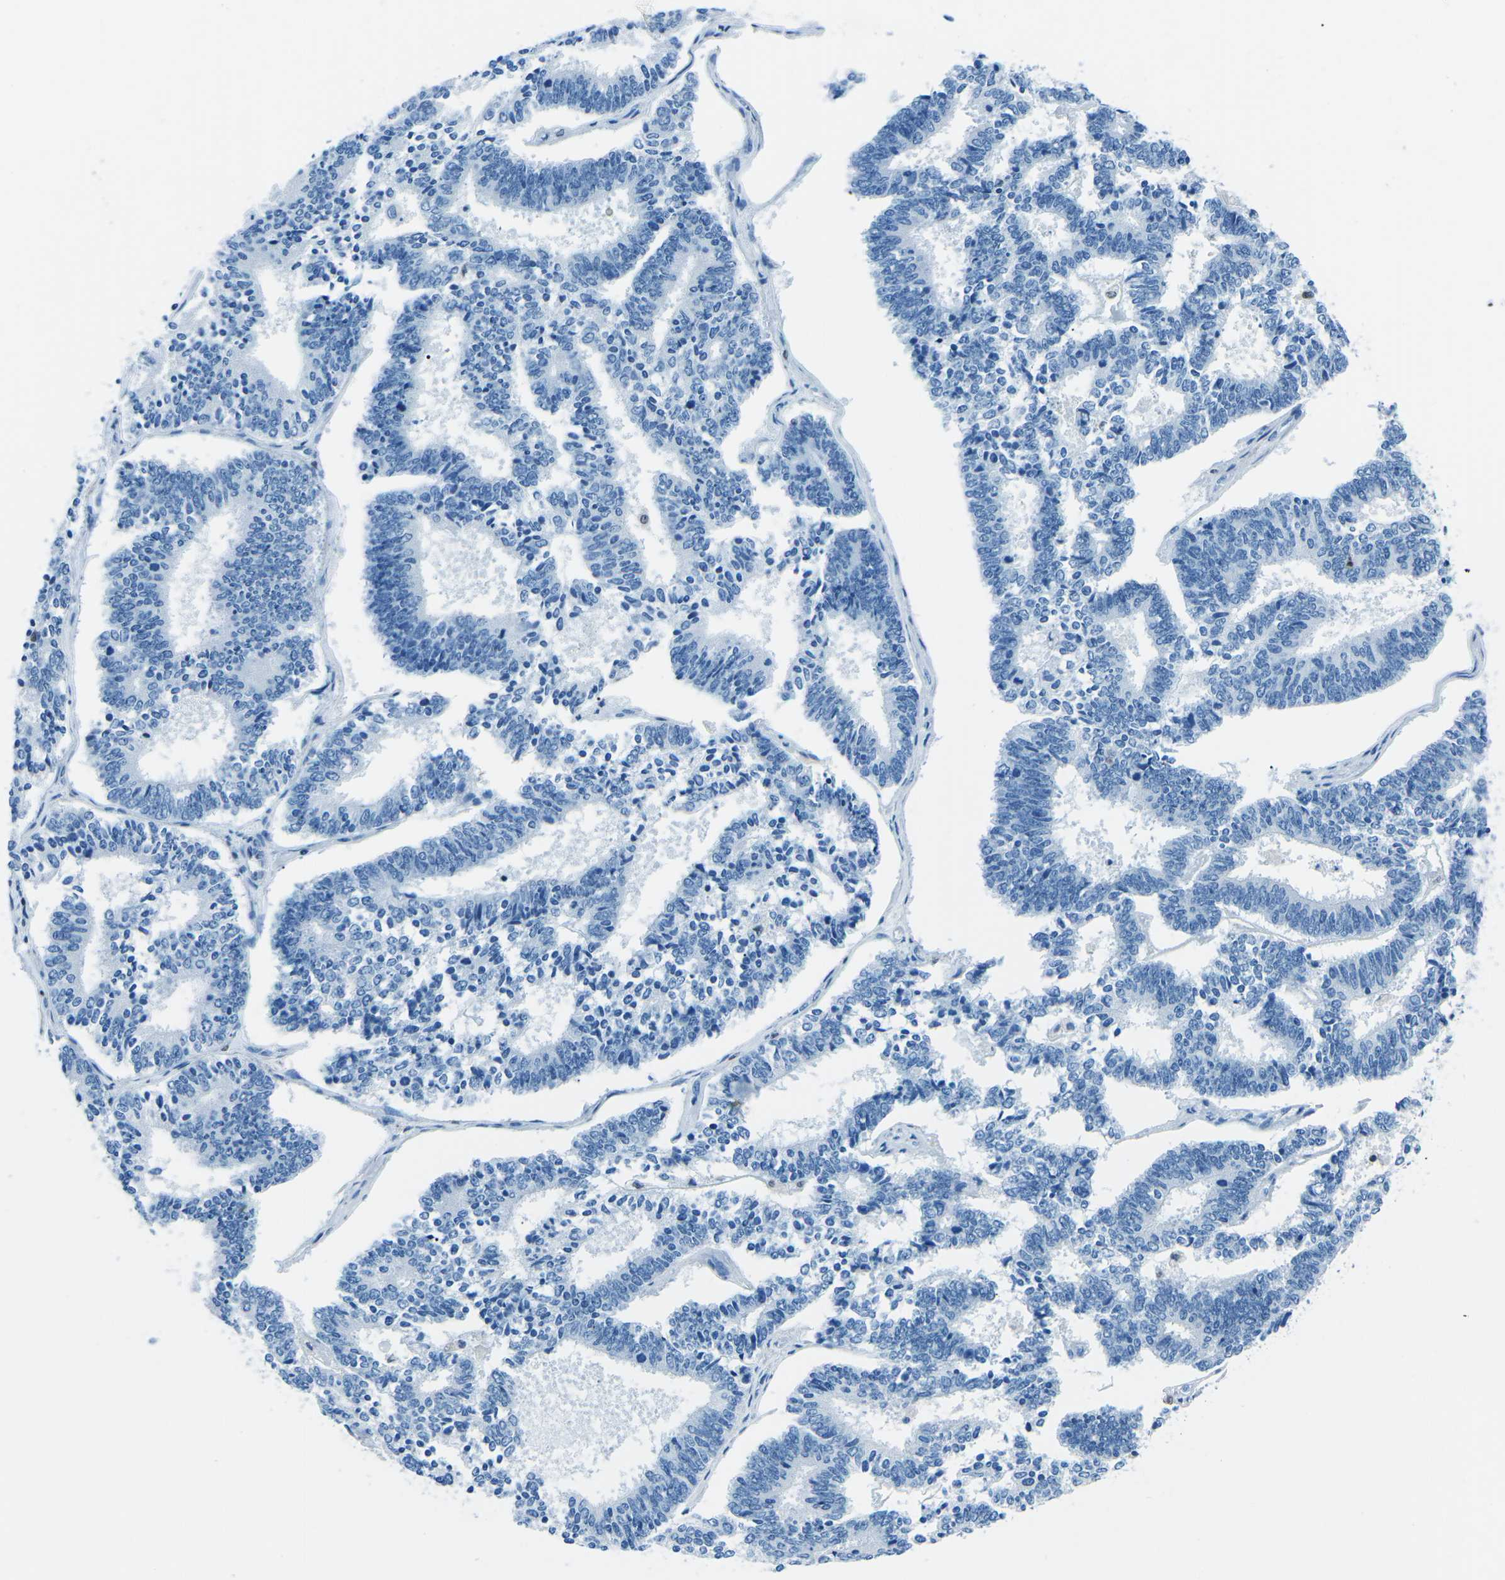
{"staining": {"intensity": "negative", "quantity": "none", "location": "none"}, "tissue": "endometrial cancer", "cell_type": "Tumor cells", "image_type": "cancer", "snomed": [{"axis": "morphology", "description": "Adenocarcinoma, NOS"}, {"axis": "topography", "description": "Endometrium"}], "caption": "Endometrial cancer (adenocarcinoma) was stained to show a protein in brown. There is no significant positivity in tumor cells.", "gene": "CELF2", "patient": {"sex": "female", "age": 70}}